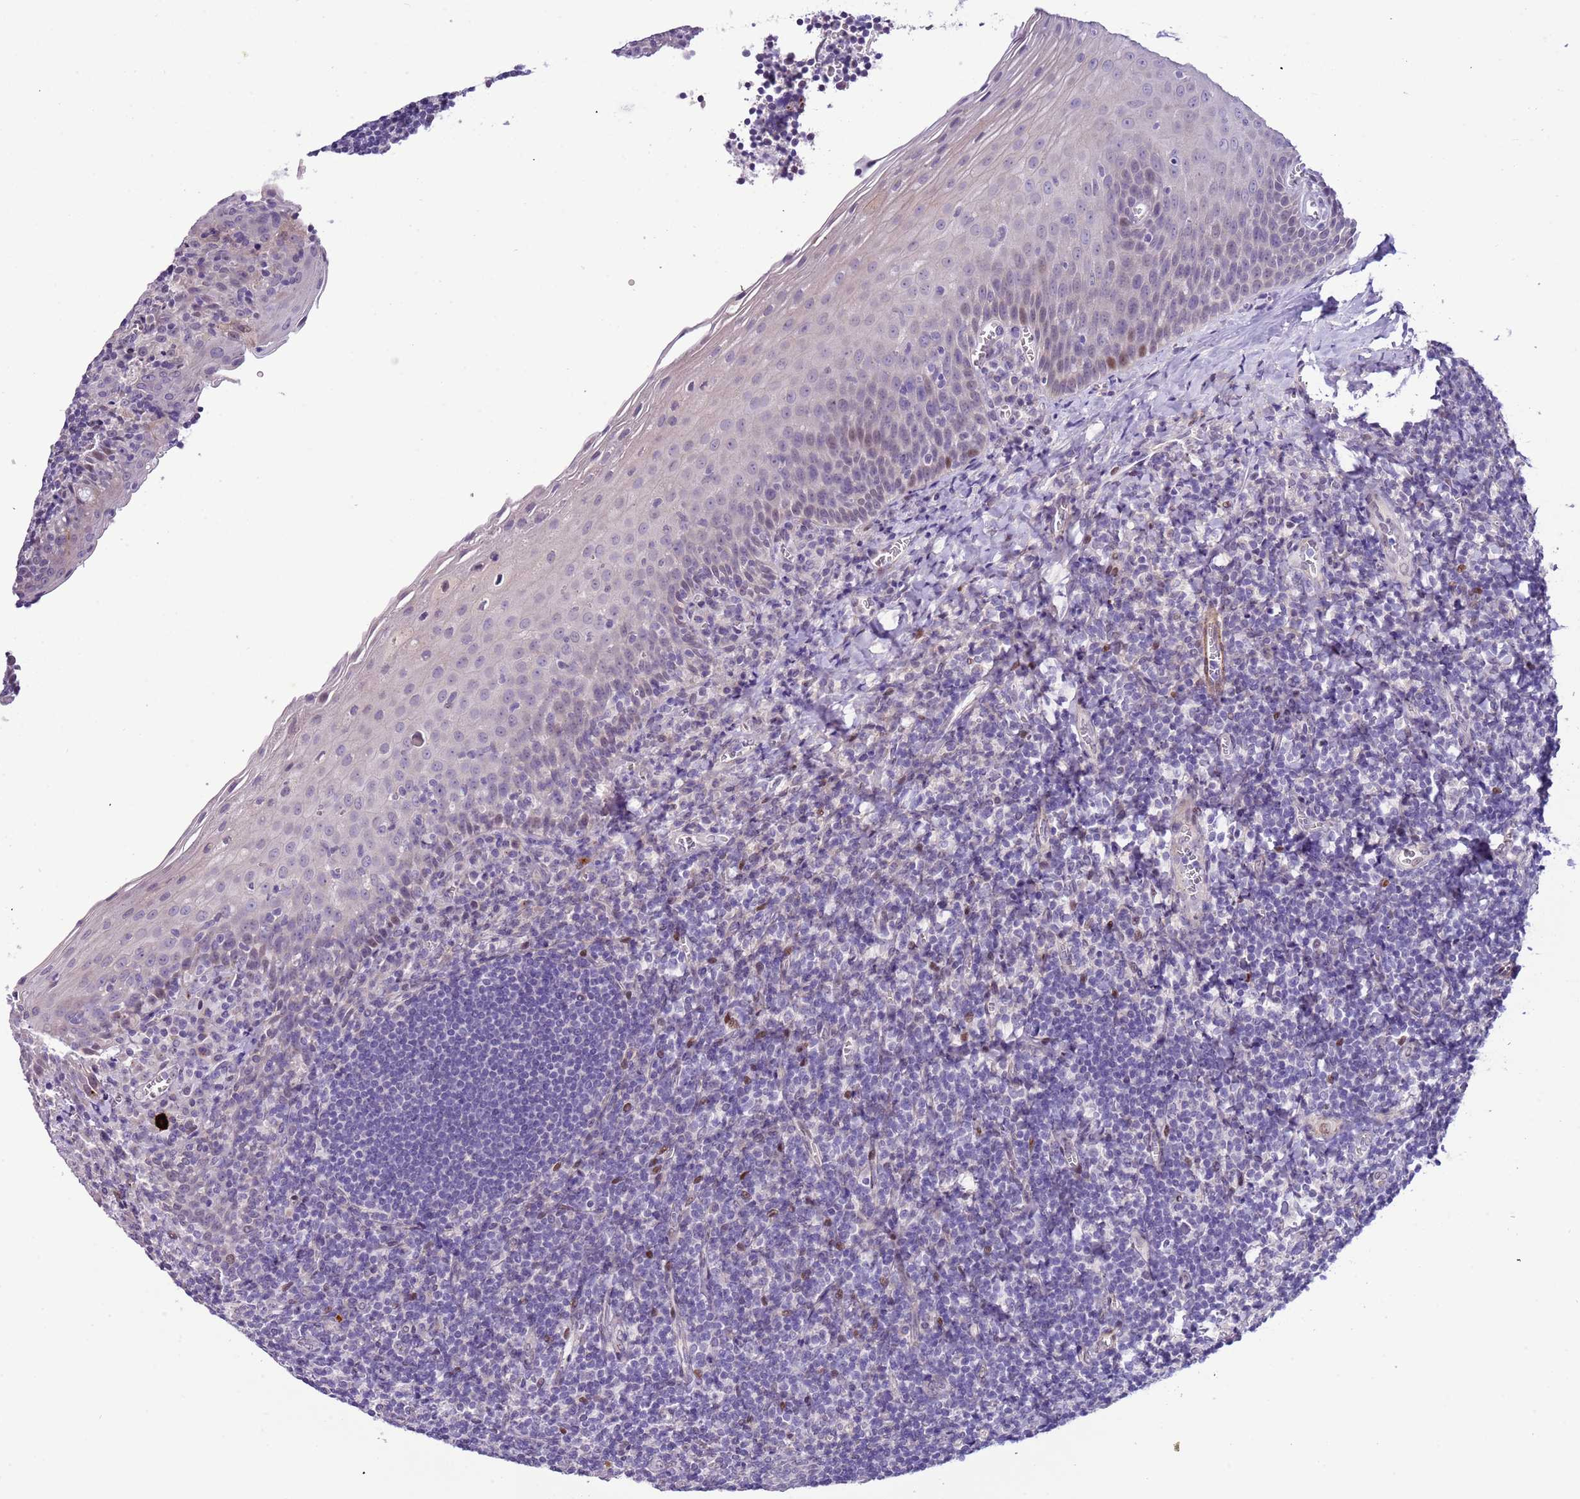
{"staining": {"intensity": "negative", "quantity": "none", "location": "none"}, "tissue": "tonsil", "cell_type": "Germinal center cells", "image_type": "normal", "snomed": [{"axis": "morphology", "description": "Normal tissue, NOS"}, {"axis": "topography", "description": "Tonsil"}], "caption": "DAB (3,3'-diaminobenzidine) immunohistochemical staining of benign tonsil exhibits no significant staining in germinal center cells.", "gene": "PLEKHH1", "patient": {"sex": "male", "age": 27}}